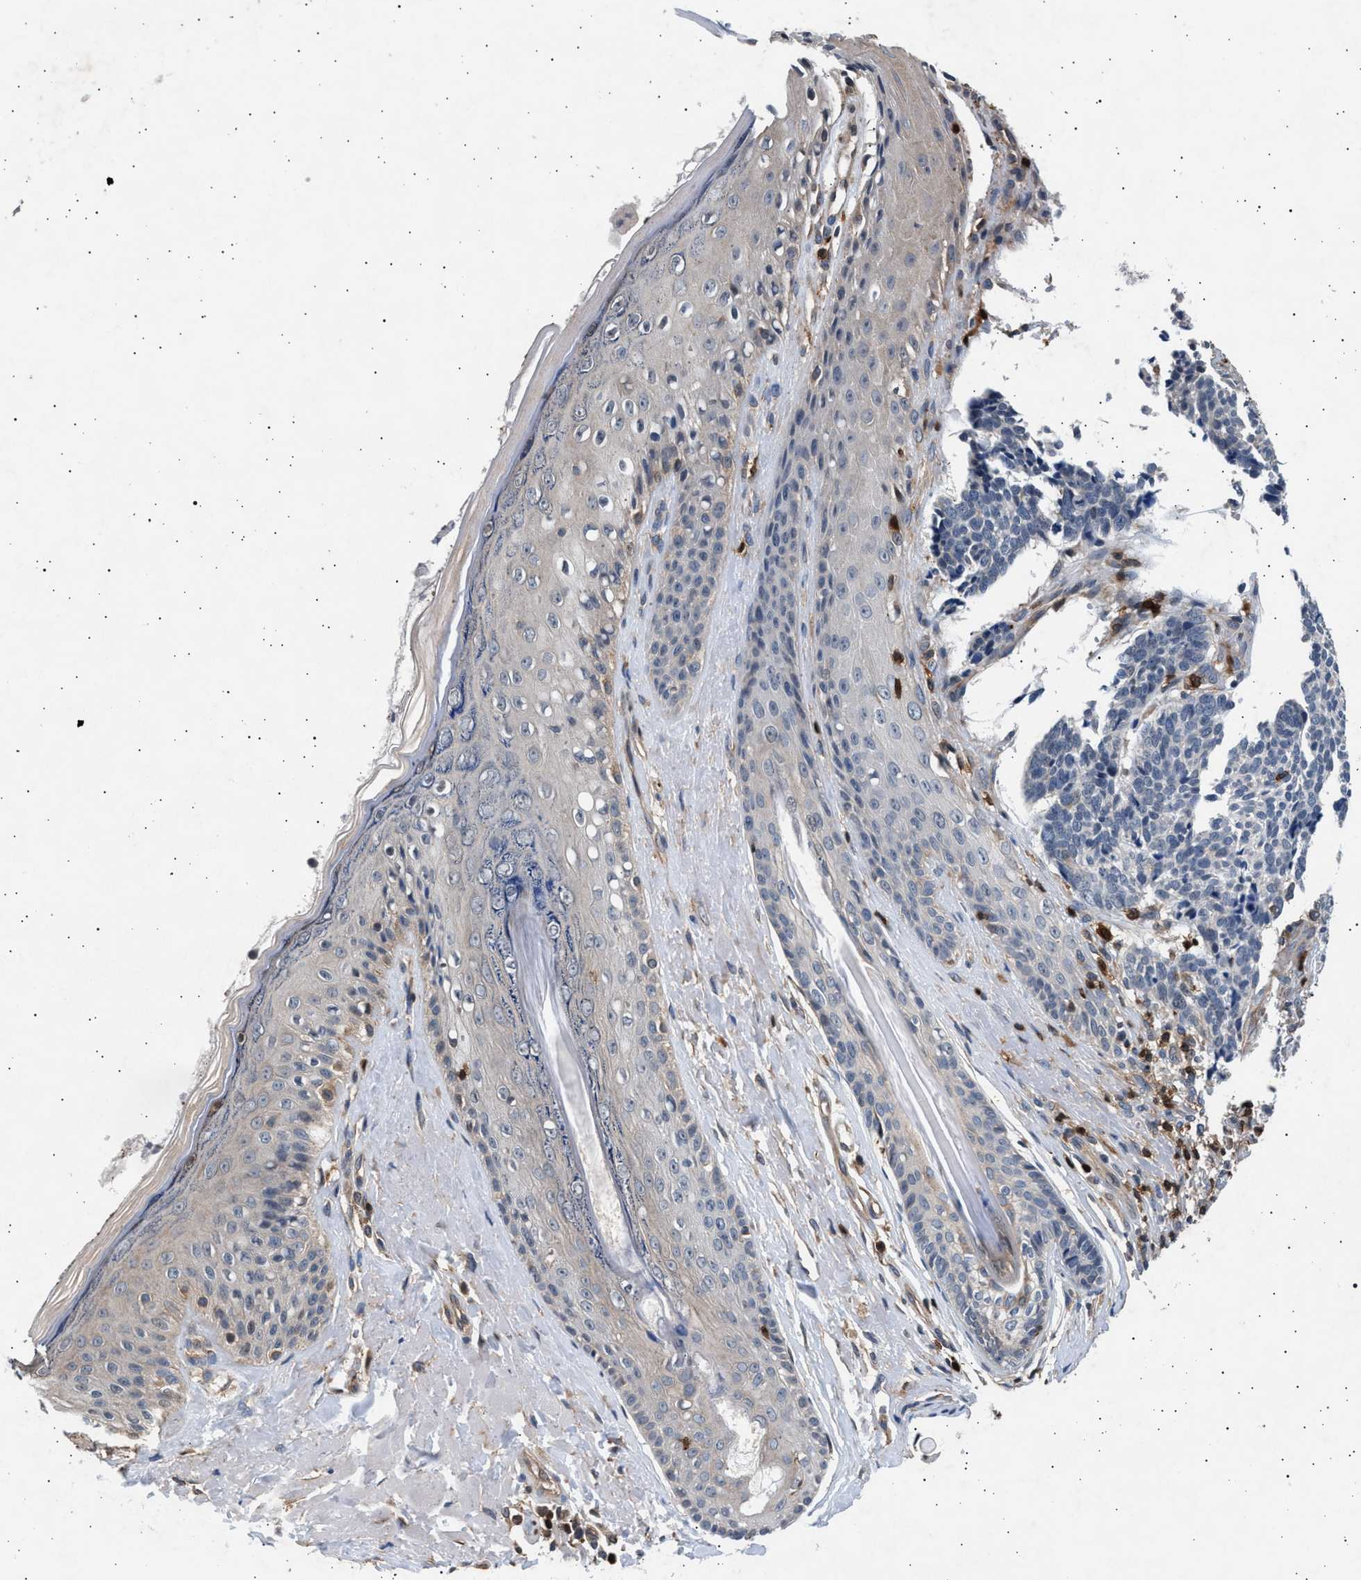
{"staining": {"intensity": "negative", "quantity": "none", "location": "none"}, "tissue": "skin cancer", "cell_type": "Tumor cells", "image_type": "cancer", "snomed": [{"axis": "morphology", "description": "Basal cell carcinoma"}, {"axis": "topography", "description": "Skin"}], "caption": "Micrograph shows no significant protein staining in tumor cells of skin cancer (basal cell carcinoma). (DAB IHC visualized using brightfield microscopy, high magnification).", "gene": "GRAP2", "patient": {"sex": "male", "age": 84}}